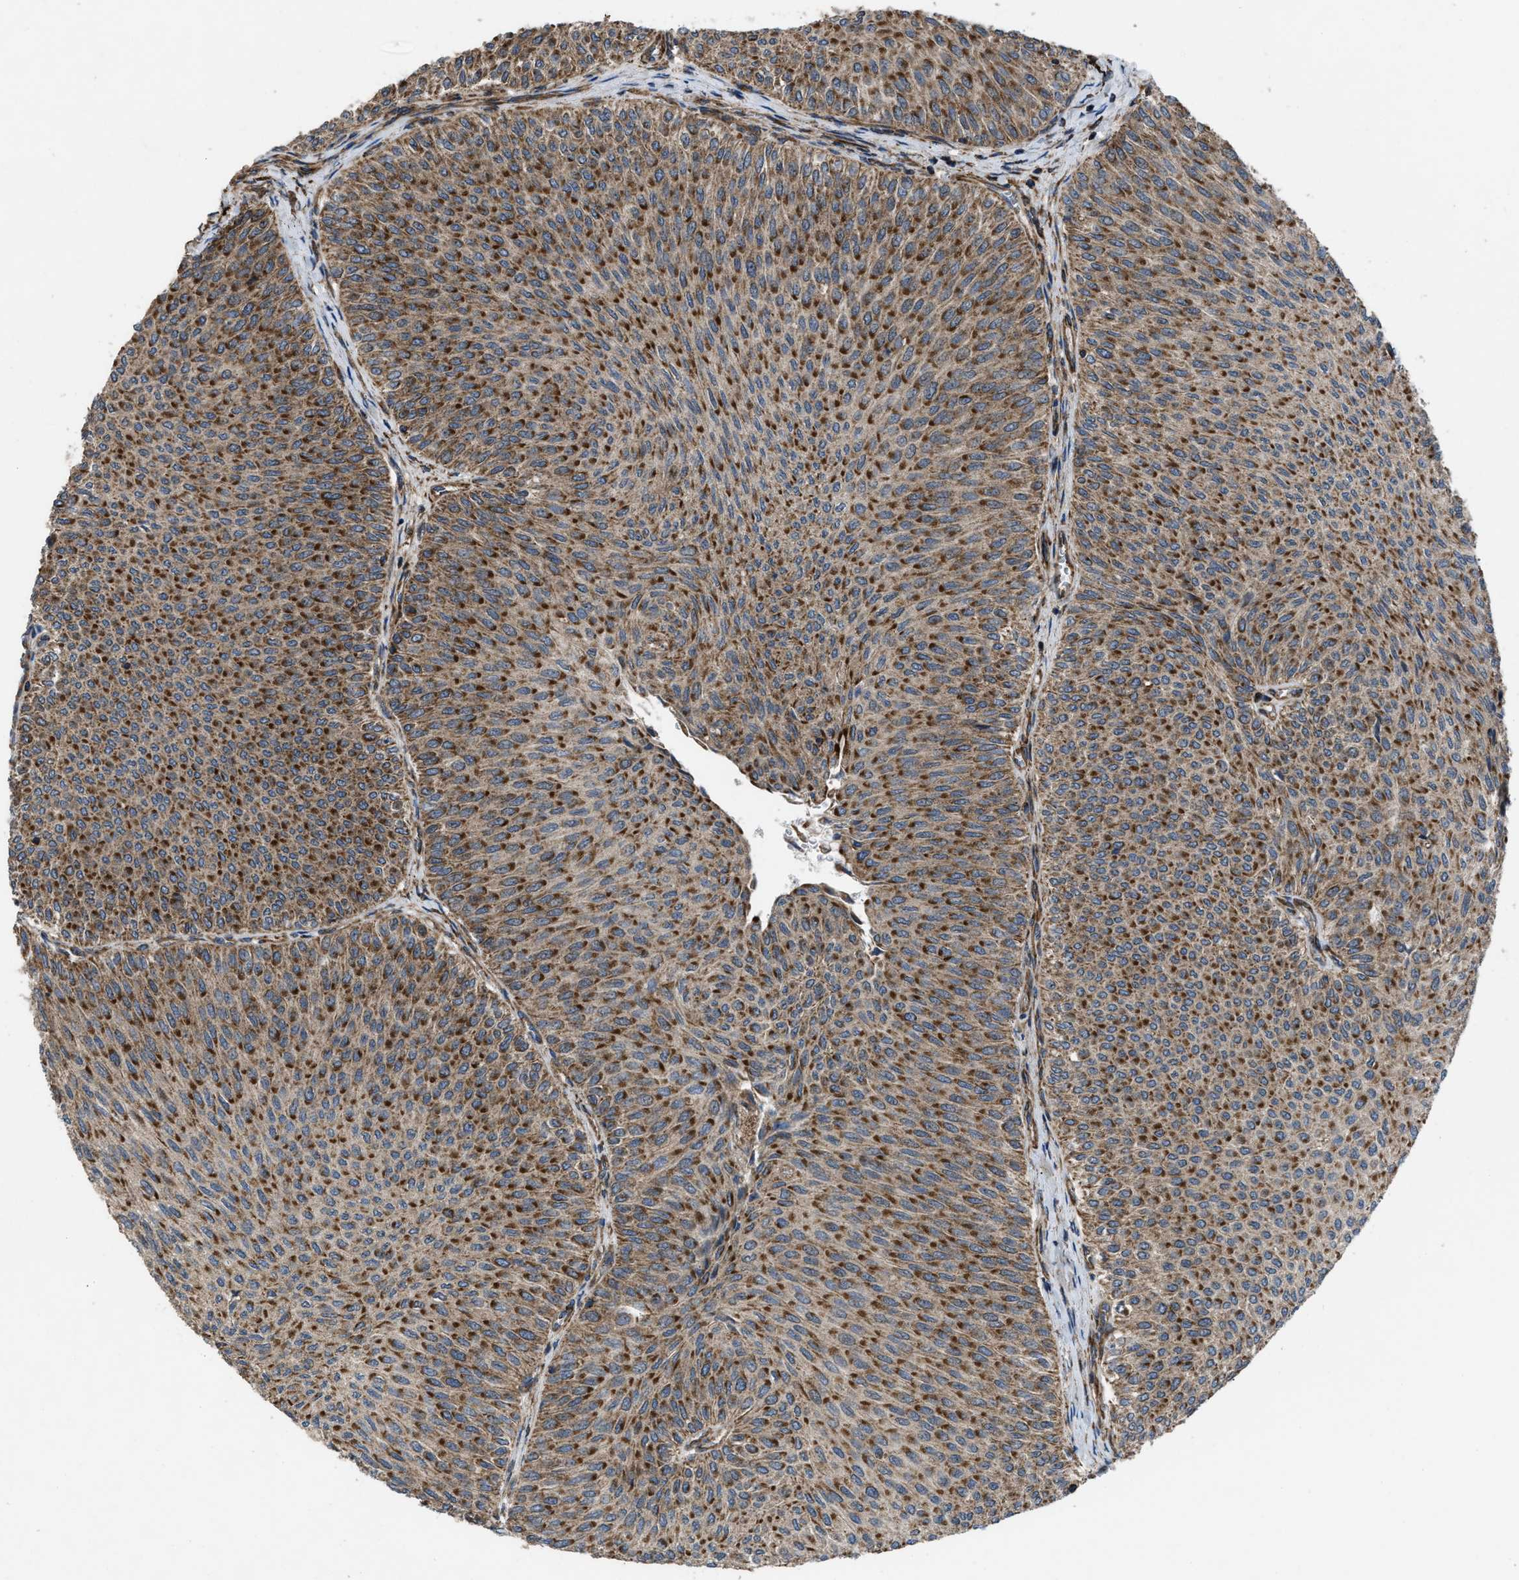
{"staining": {"intensity": "strong", "quantity": ">75%", "location": "cytoplasmic/membranous"}, "tissue": "urothelial cancer", "cell_type": "Tumor cells", "image_type": "cancer", "snomed": [{"axis": "morphology", "description": "Urothelial carcinoma, Low grade"}, {"axis": "topography", "description": "Urinary bladder"}], "caption": "Approximately >75% of tumor cells in human low-grade urothelial carcinoma show strong cytoplasmic/membranous protein positivity as visualized by brown immunohistochemical staining.", "gene": "PER3", "patient": {"sex": "male", "age": 78}}